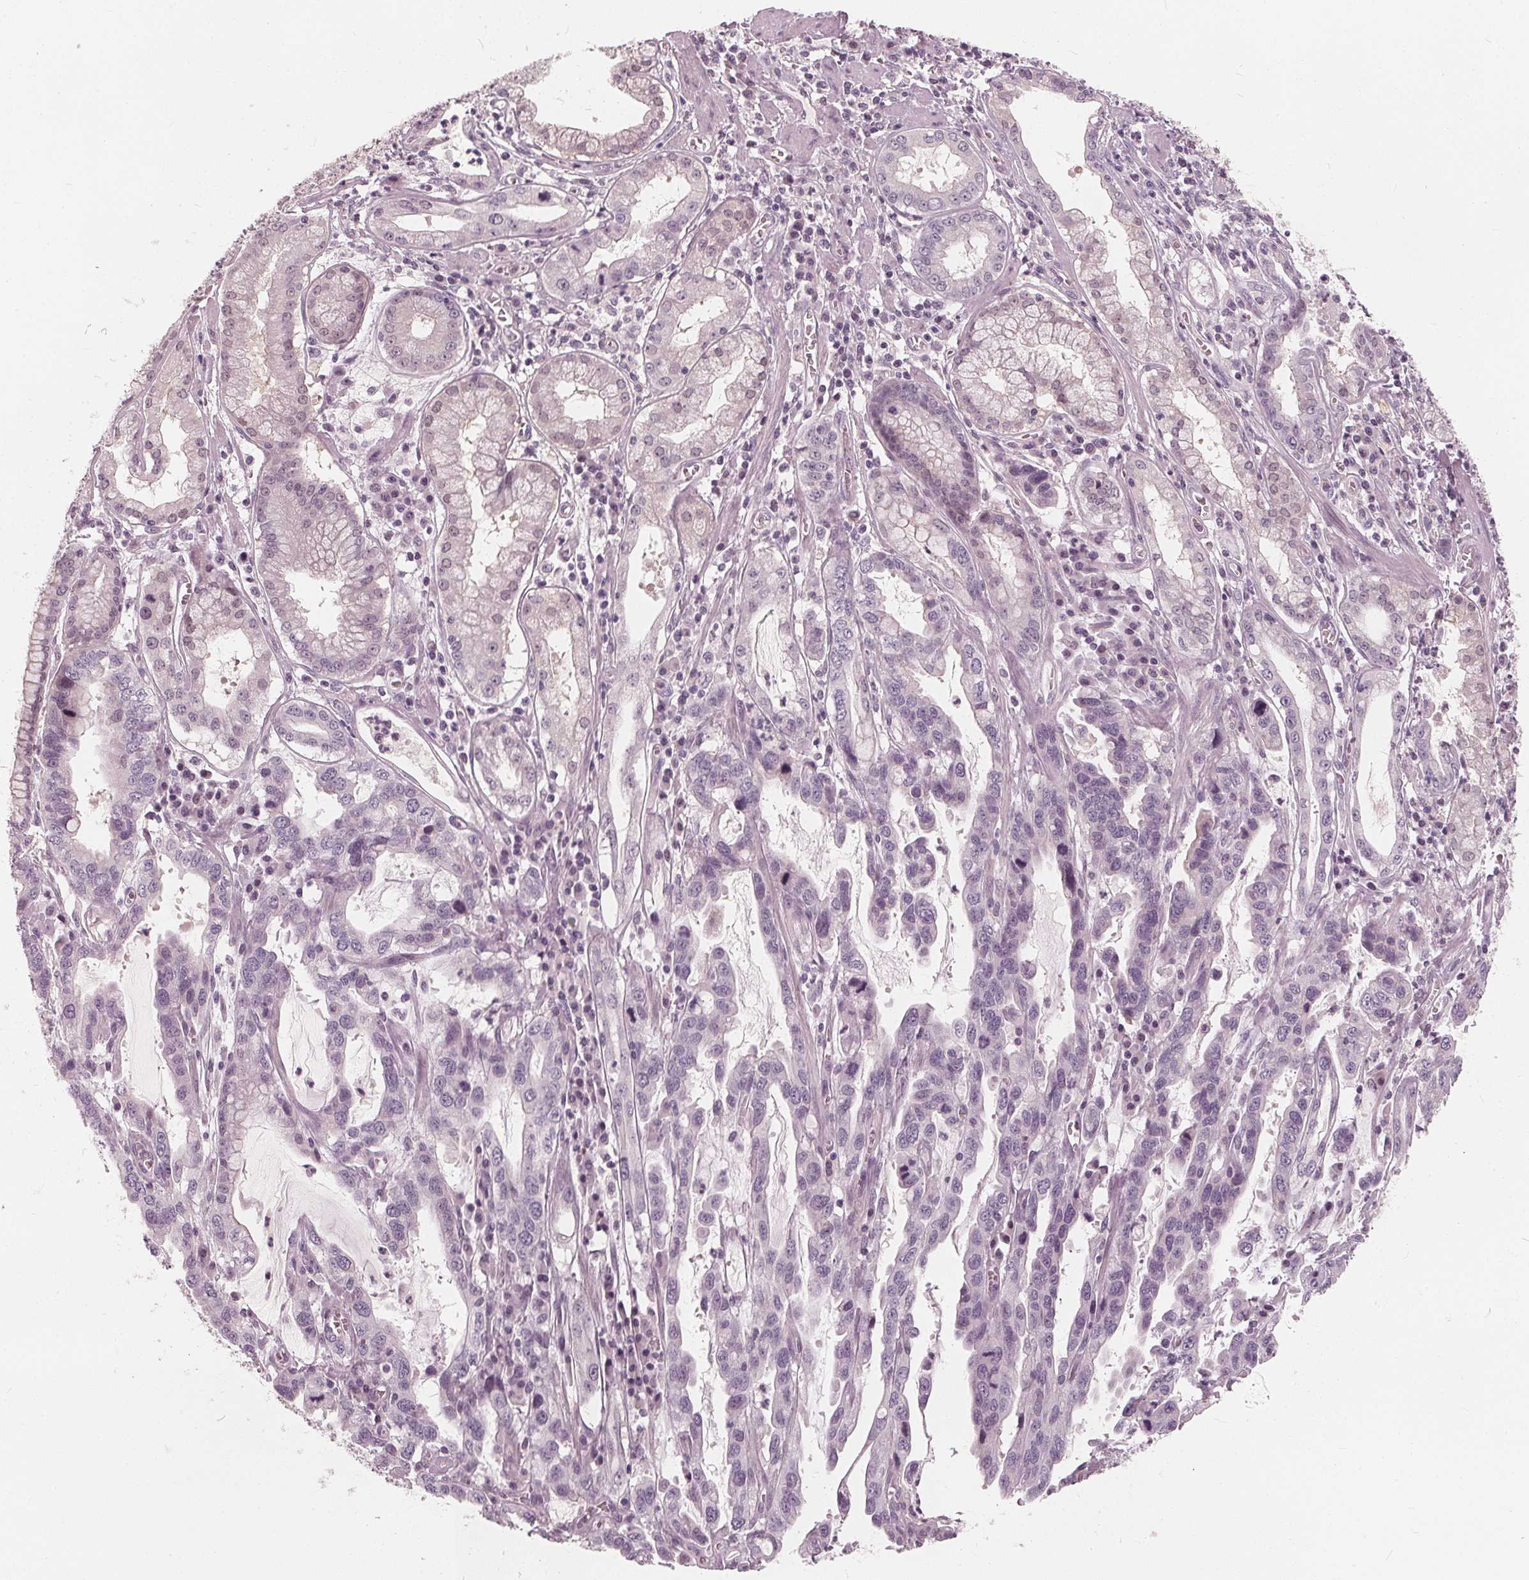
{"staining": {"intensity": "negative", "quantity": "none", "location": "none"}, "tissue": "stomach cancer", "cell_type": "Tumor cells", "image_type": "cancer", "snomed": [{"axis": "morphology", "description": "Adenocarcinoma, NOS"}, {"axis": "topography", "description": "Stomach, lower"}], "caption": "Immunohistochemical staining of human stomach cancer (adenocarcinoma) shows no significant staining in tumor cells.", "gene": "SAT2", "patient": {"sex": "female", "age": 76}}